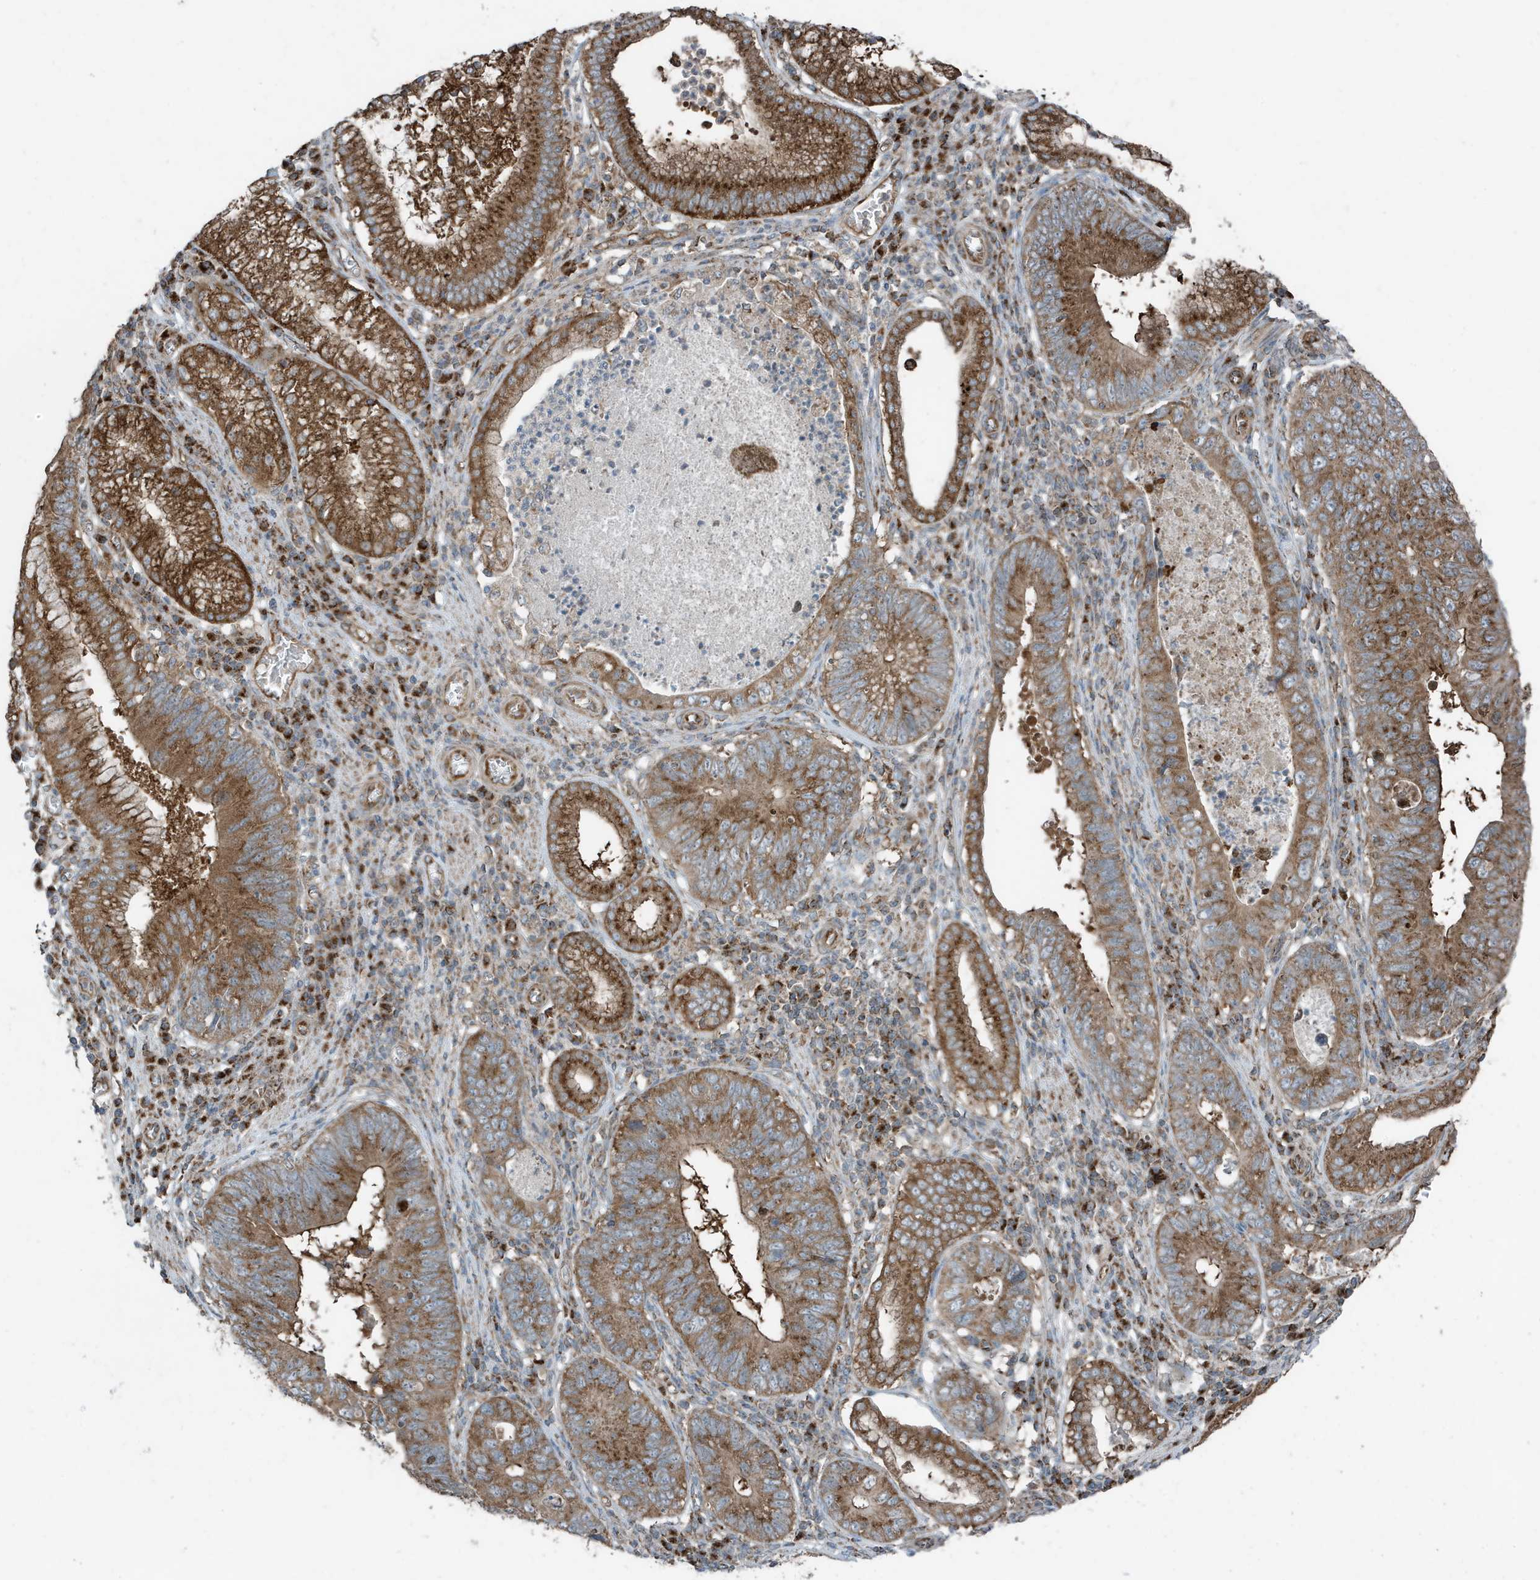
{"staining": {"intensity": "strong", "quantity": ">75%", "location": "cytoplasmic/membranous"}, "tissue": "stomach cancer", "cell_type": "Tumor cells", "image_type": "cancer", "snomed": [{"axis": "morphology", "description": "Adenocarcinoma, NOS"}, {"axis": "topography", "description": "Stomach"}], "caption": "Stomach cancer (adenocarcinoma) was stained to show a protein in brown. There is high levels of strong cytoplasmic/membranous positivity in about >75% of tumor cells.", "gene": "GOLGA4", "patient": {"sex": "male", "age": 59}}